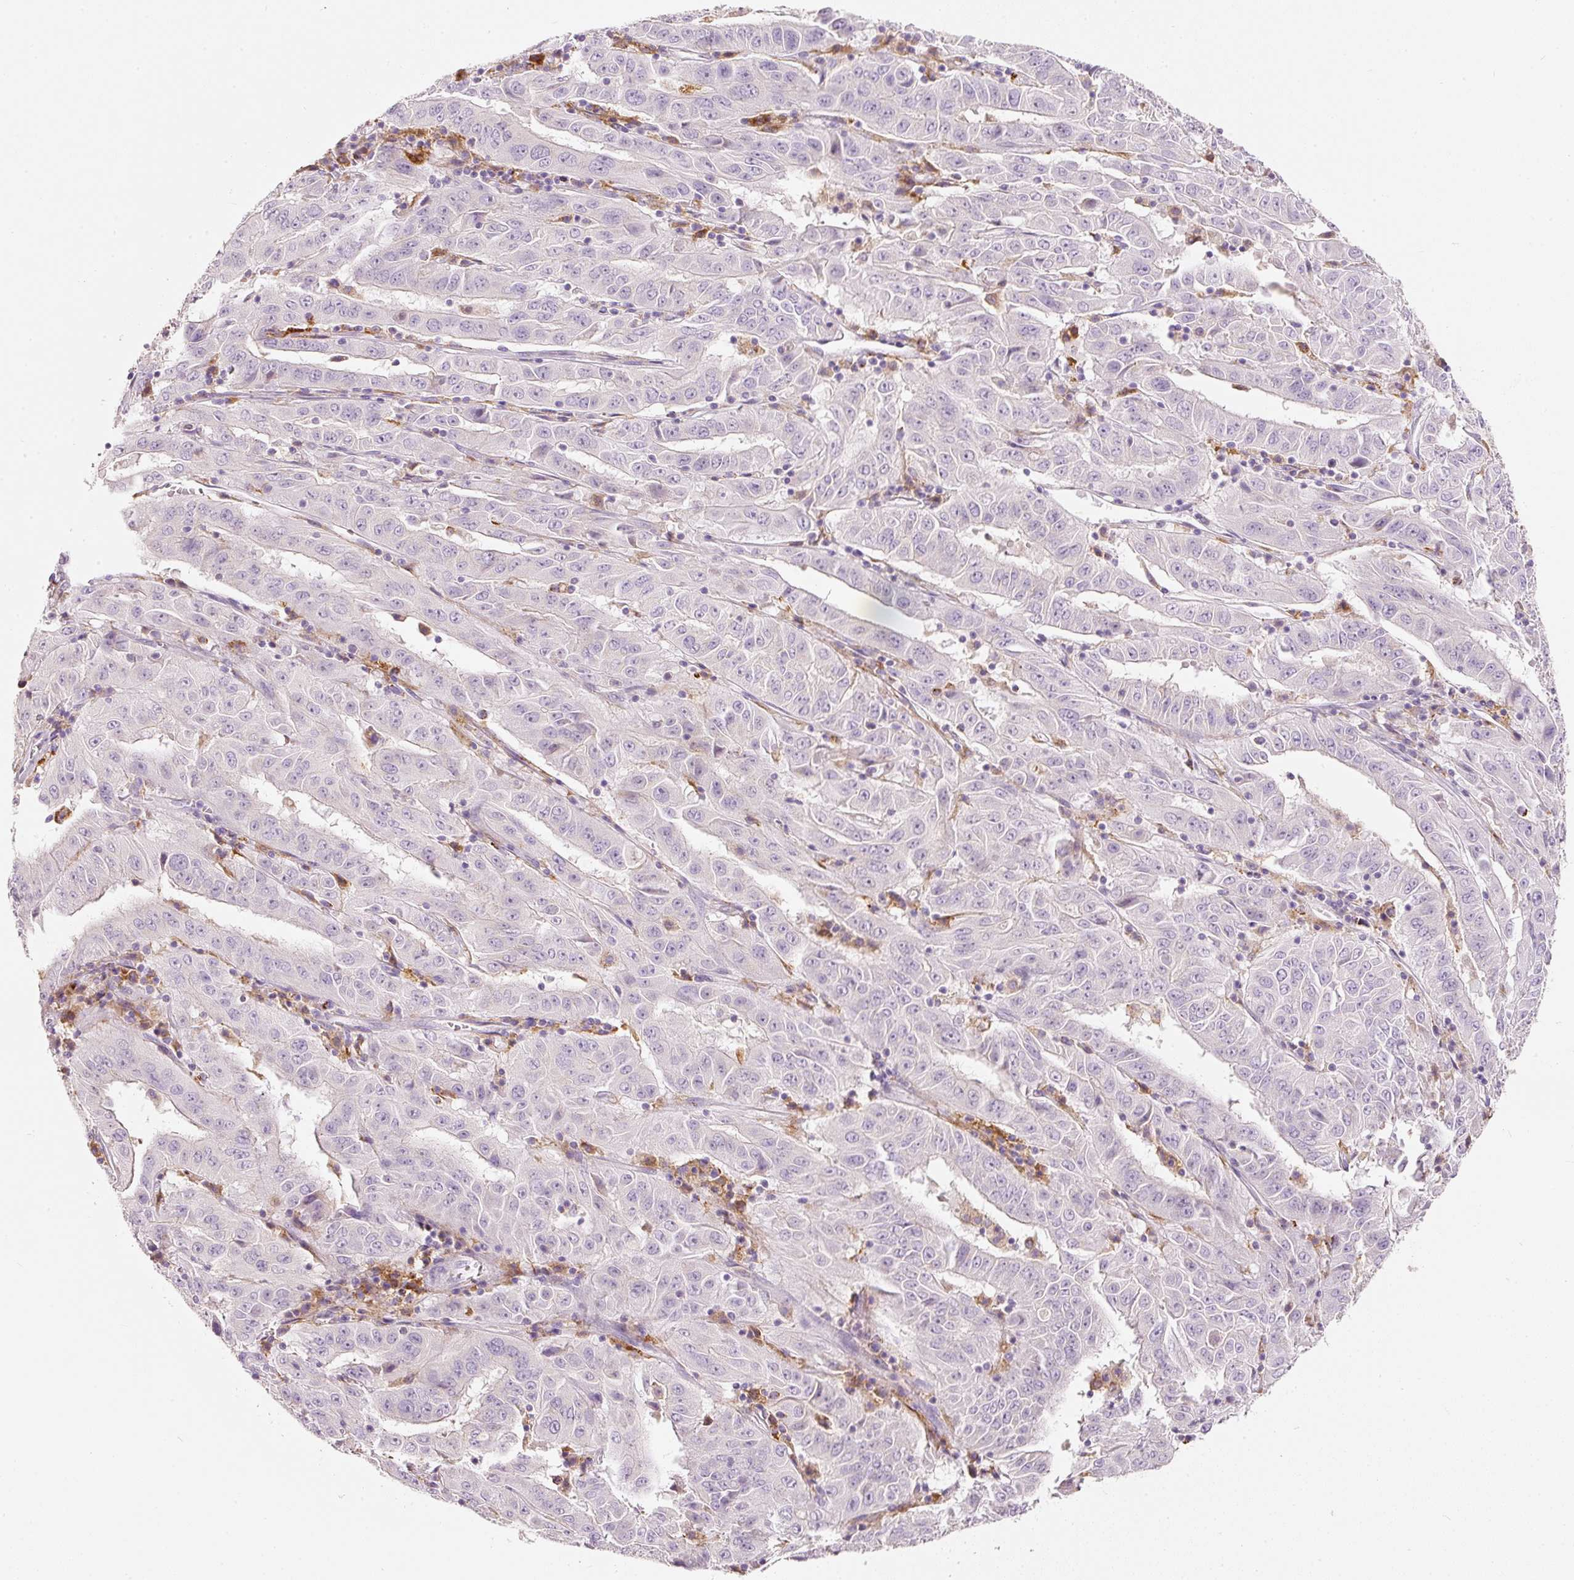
{"staining": {"intensity": "negative", "quantity": "none", "location": "none"}, "tissue": "pancreatic cancer", "cell_type": "Tumor cells", "image_type": "cancer", "snomed": [{"axis": "morphology", "description": "Adenocarcinoma, NOS"}, {"axis": "topography", "description": "Pancreas"}], "caption": "Protein analysis of pancreatic cancer exhibits no significant expression in tumor cells.", "gene": "MTHFD2", "patient": {"sex": "male", "age": 63}}